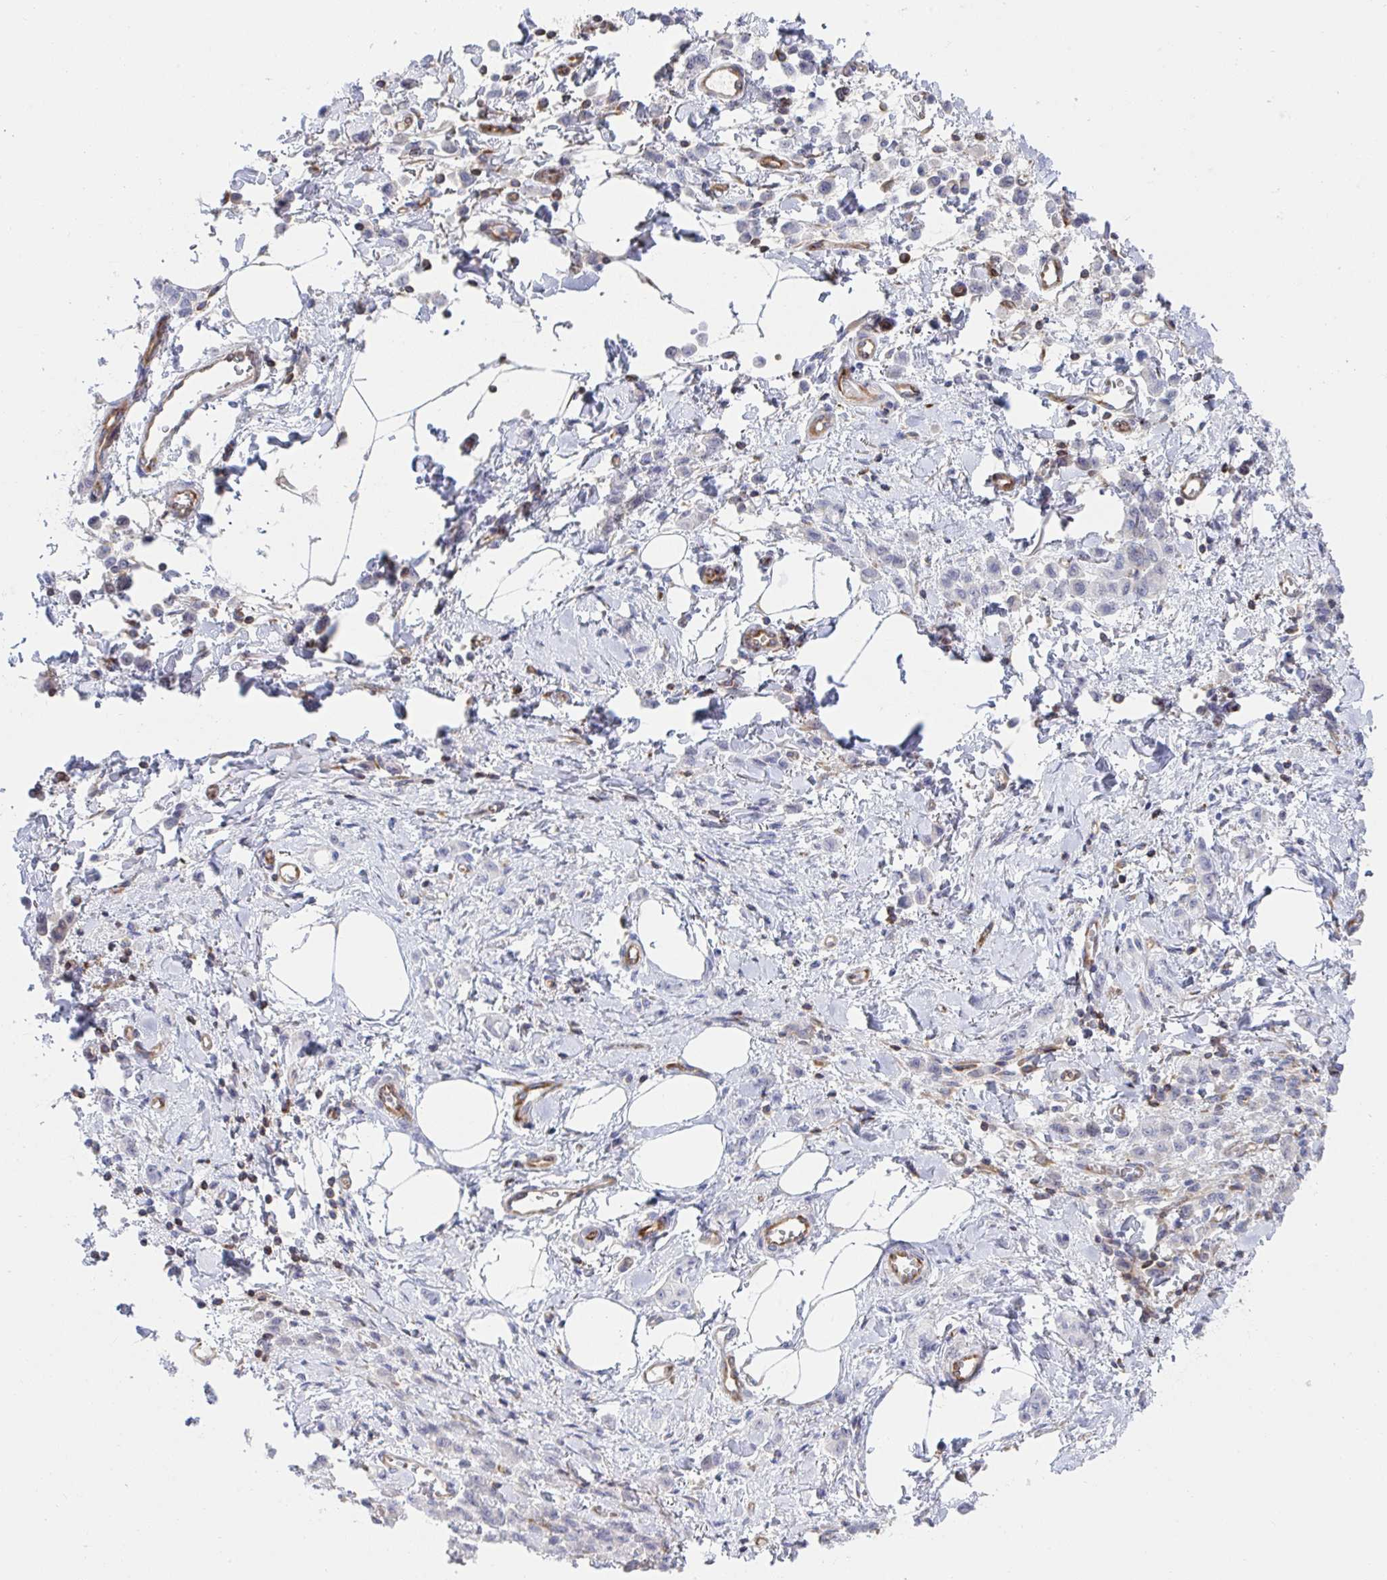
{"staining": {"intensity": "negative", "quantity": "none", "location": "none"}, "tissue": "stomach cancer", "cell_type": "Tumor cells", "image_type": "cancer", "snomed": [{"axis": "morphology", "description": "Adenocarcinoma, NOS"}, {"axis": "topography", "description": "Stomach"}], "caption": "The micrograph exhibits no significant expression in tumor cells of stomach adenocarcinoma.", "gene": "WNK1", "patient": {"sex": "male", "age": 77}}